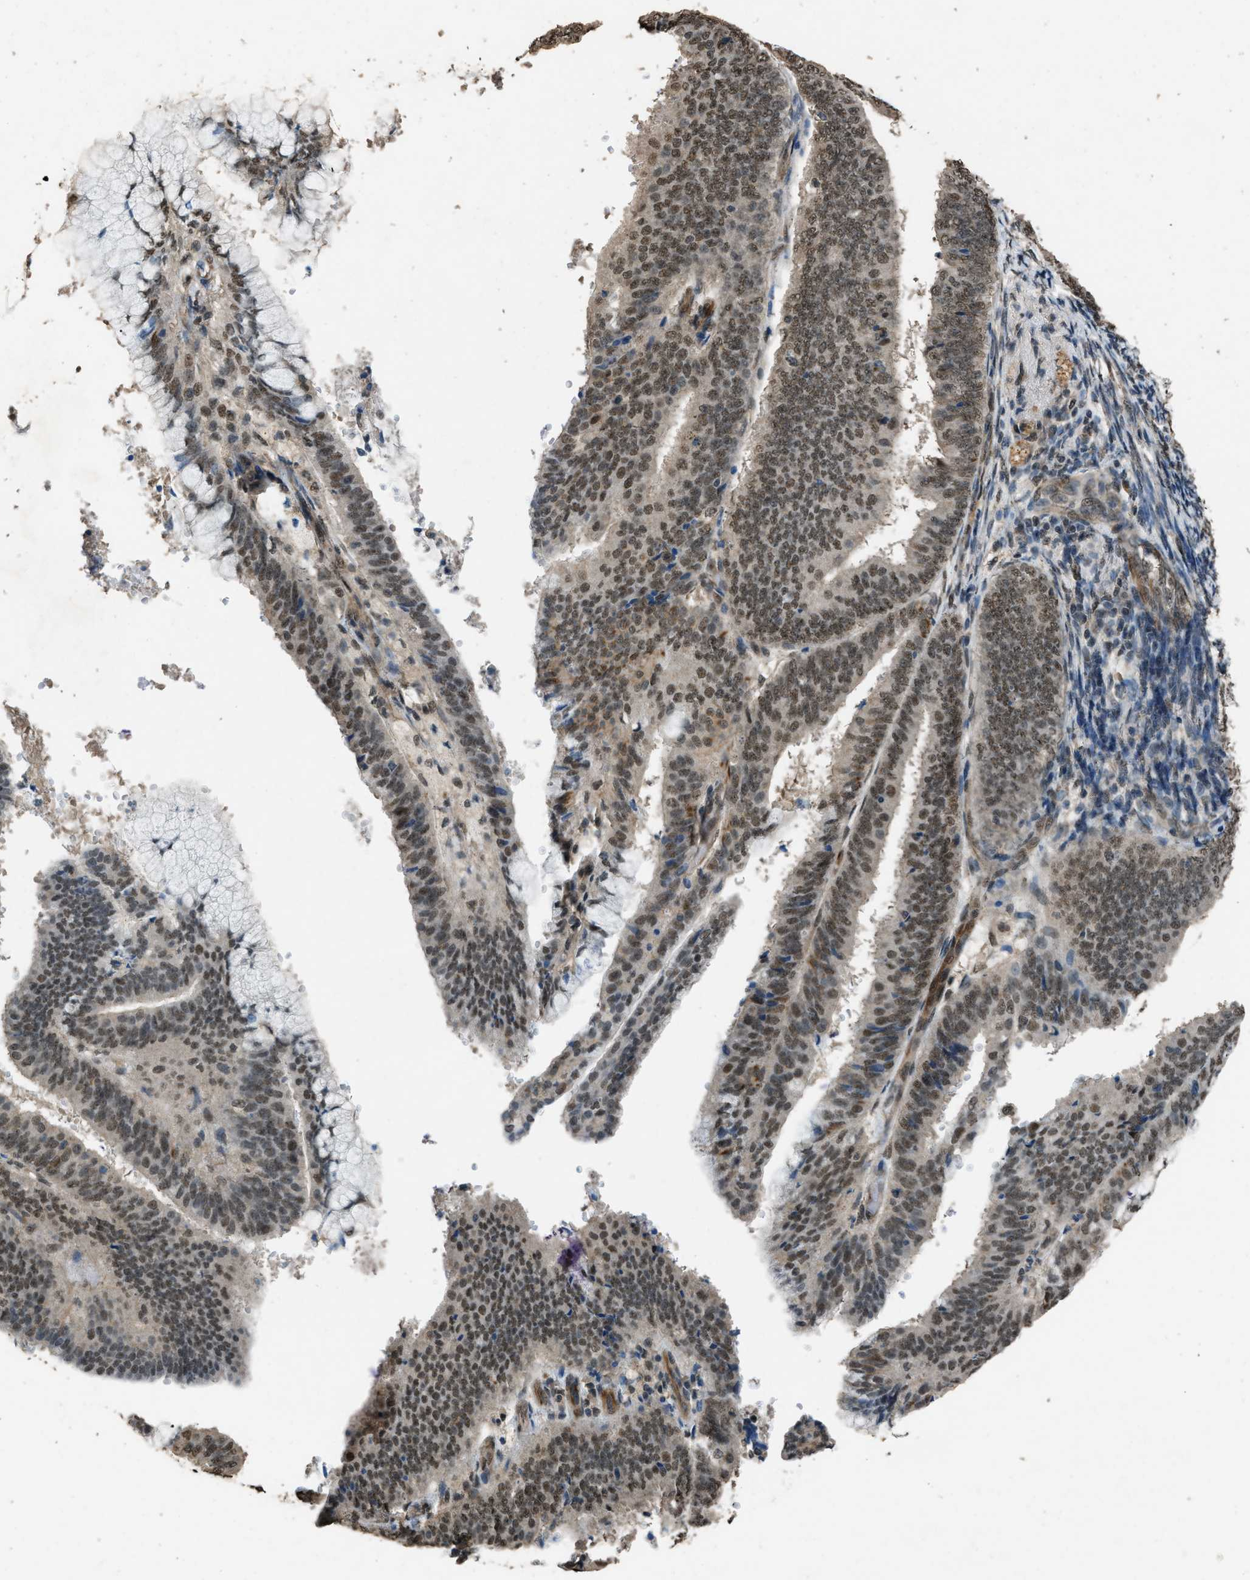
{"staining": {"intensity": "moderate", "quantity": ">75%", "location": "nuclear"}, "tissue": "endometrial cancer", "cell_type": "Tumor cells", "image_type": "cancer", "snomed": [{"axis": "morphology", "description": "Adenocarcinoma, NOS"}, {"axis": "topography", "description": "Endometrium"}], "caption": "IHC (DAB (3,3'-diaminobenzidine)) staining of endometrial cancer (adenocarcinoma) demonstrates moderate nuclear protein staining in approximately >75% of tumor cells.", "gene": "SERTAD2", "patient": {"sex": "female", "age": 63}}